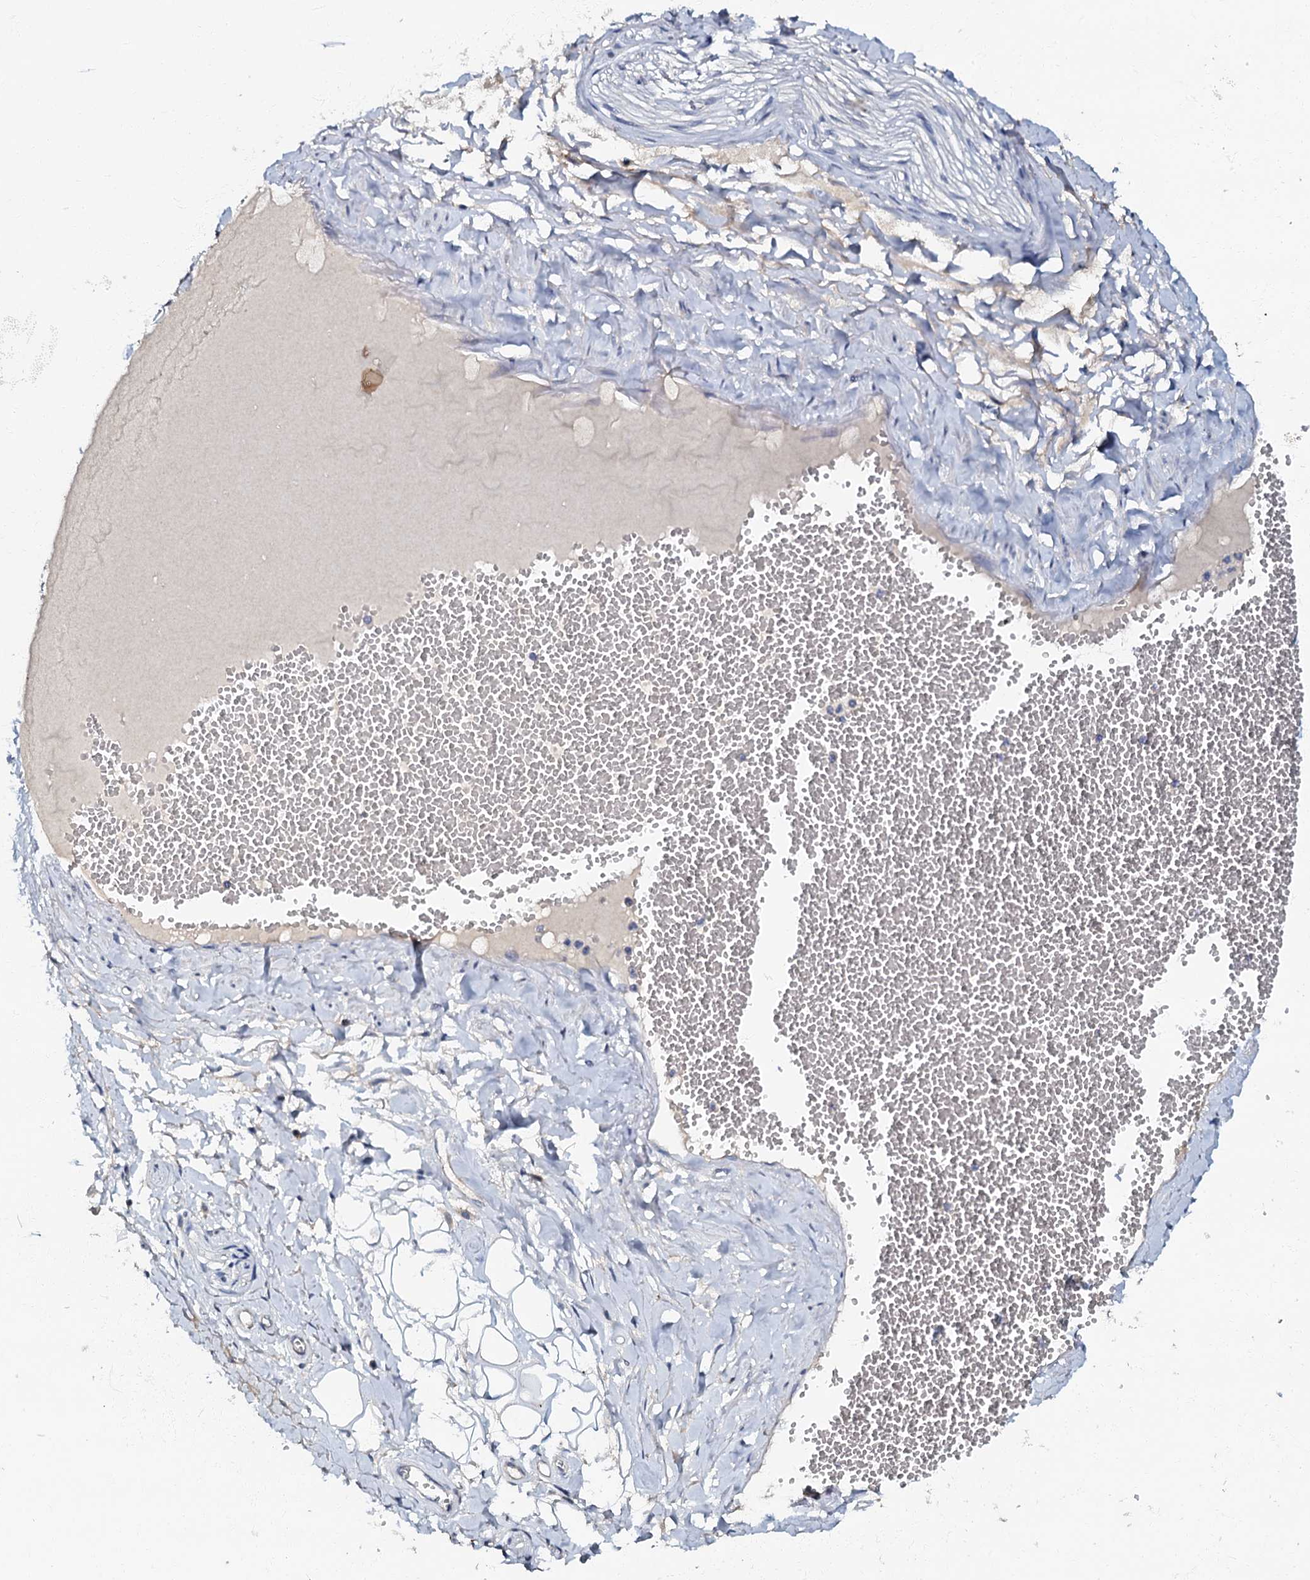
{"staining": {"intensity": "negative", "quantity": "none", "location": "none"}, "tissue": "adipose tissue", "cell_type": "Adipocytes", "image_type": "normal", "snomed": [{"axis": "morphology", "description": "Normal tissue, NOS"}, {"axis": "morphology", "description": "Inflammation, NOS"}, {"axis": "topography", "description": "Salivary gland"}, {"axis": "topography", "description": "Peripheral nerve tissue"}], "caption": "Immunohistochemistry (IHC) histopathology image of benign human adipose tissue stained for a protein (brown), which reveals no staining in adipocytes. (DAB immunohistochemistry (IHC) with hematoxylin counter stain).", "gene": "OLAH", "patient": {"sex": "female", "age": 75}}